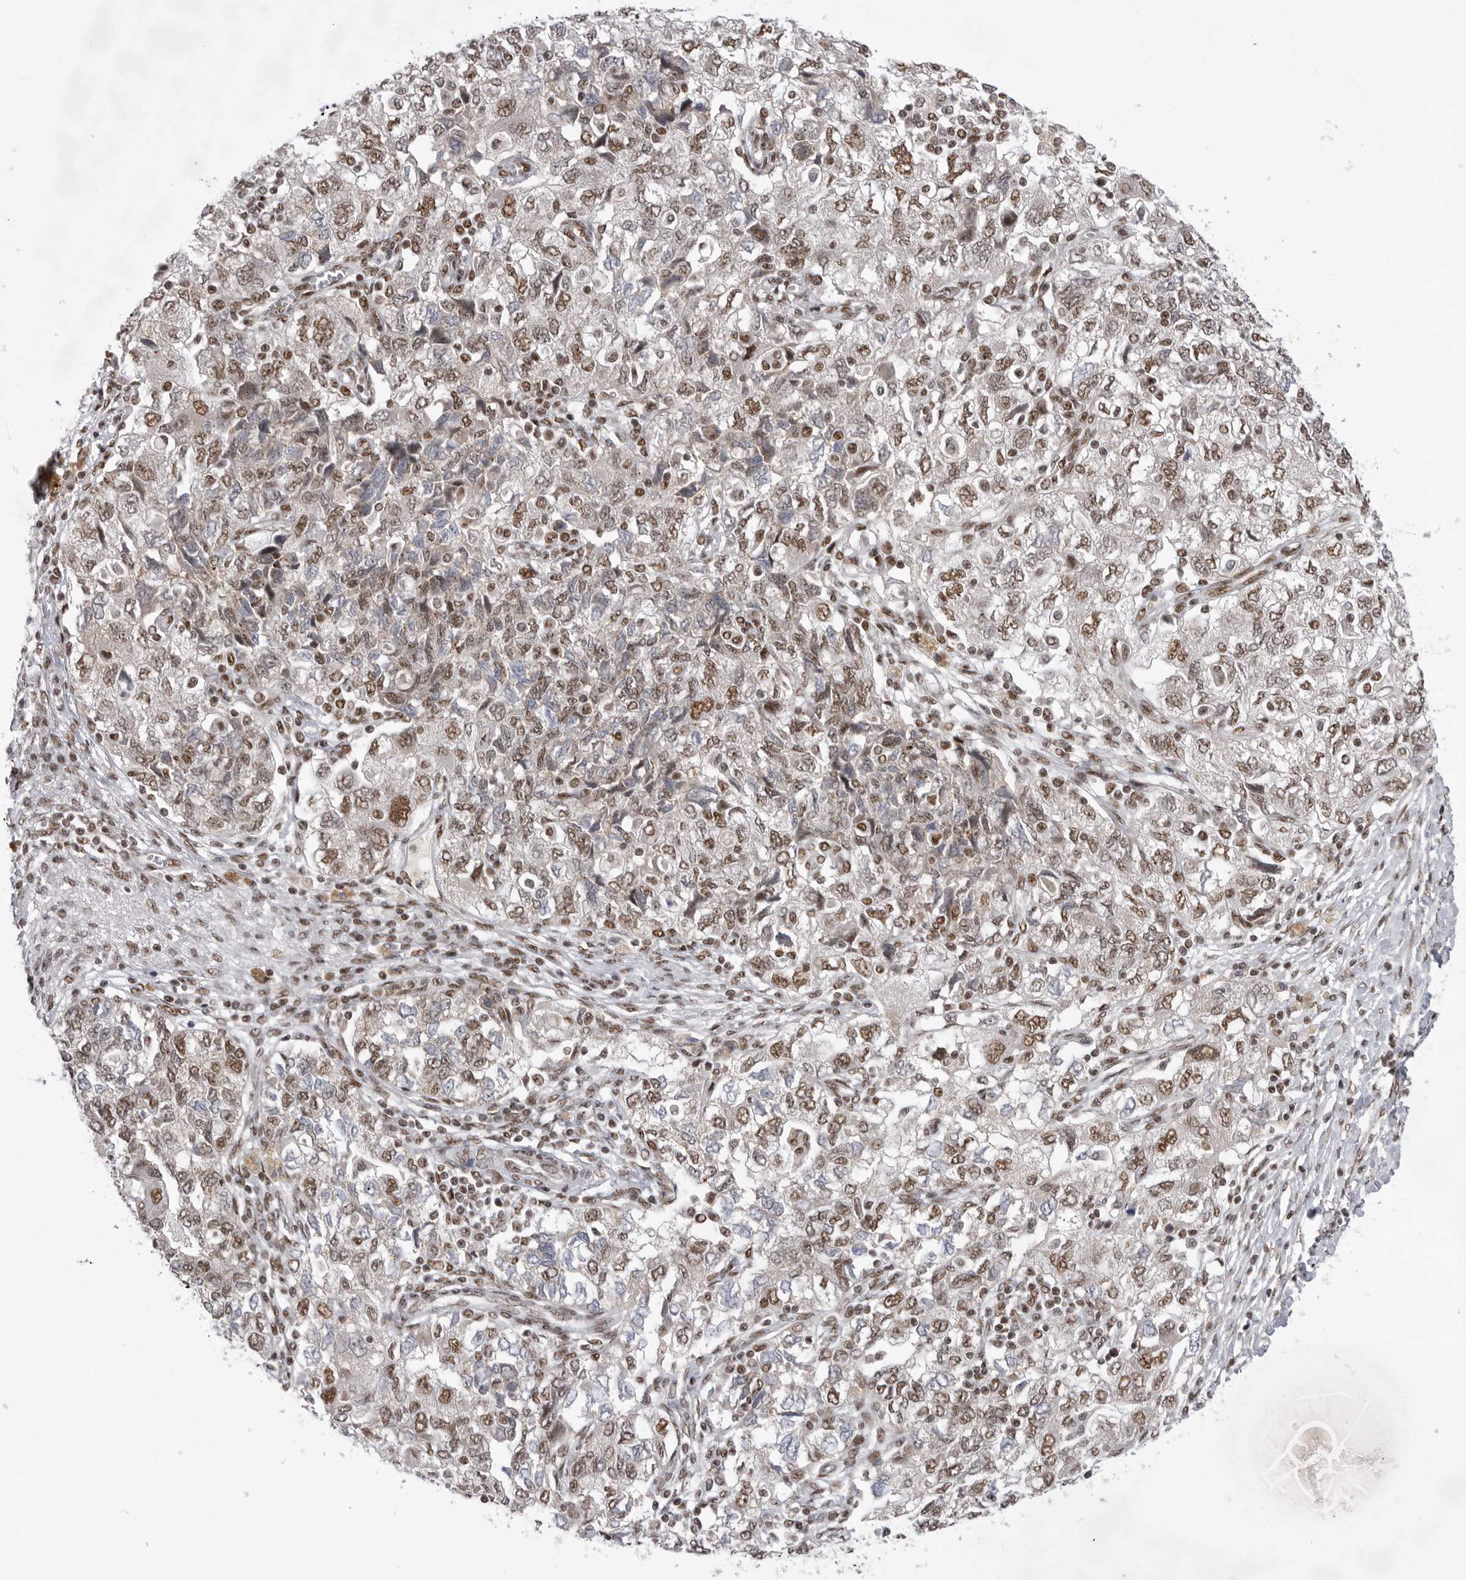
{"staining": {"intensity": "moderate", "quantity": ">75%", "location": "nuclear"}, "tissue": "ovarian cancer", "cell_type": "Tumor cells", "image_type": "cancer", "snomed": [{"axis": "morphology", "description": "Carcinoma, NOS"}, {"axis": "morphology", "description": "Cystadenocarcinoma, serous, NOS"}, {"axis": "topography", "description": "Ovary"}], "caption": "Immunohistochemical staining of ovarian cancer (serous cystadenocarcinoma) displays medium levels of moderate nuclear staining in approximately >75% of tumor cells.", "gene": "PPP1R8", "patient": {"sex": "female", "age": 69}}